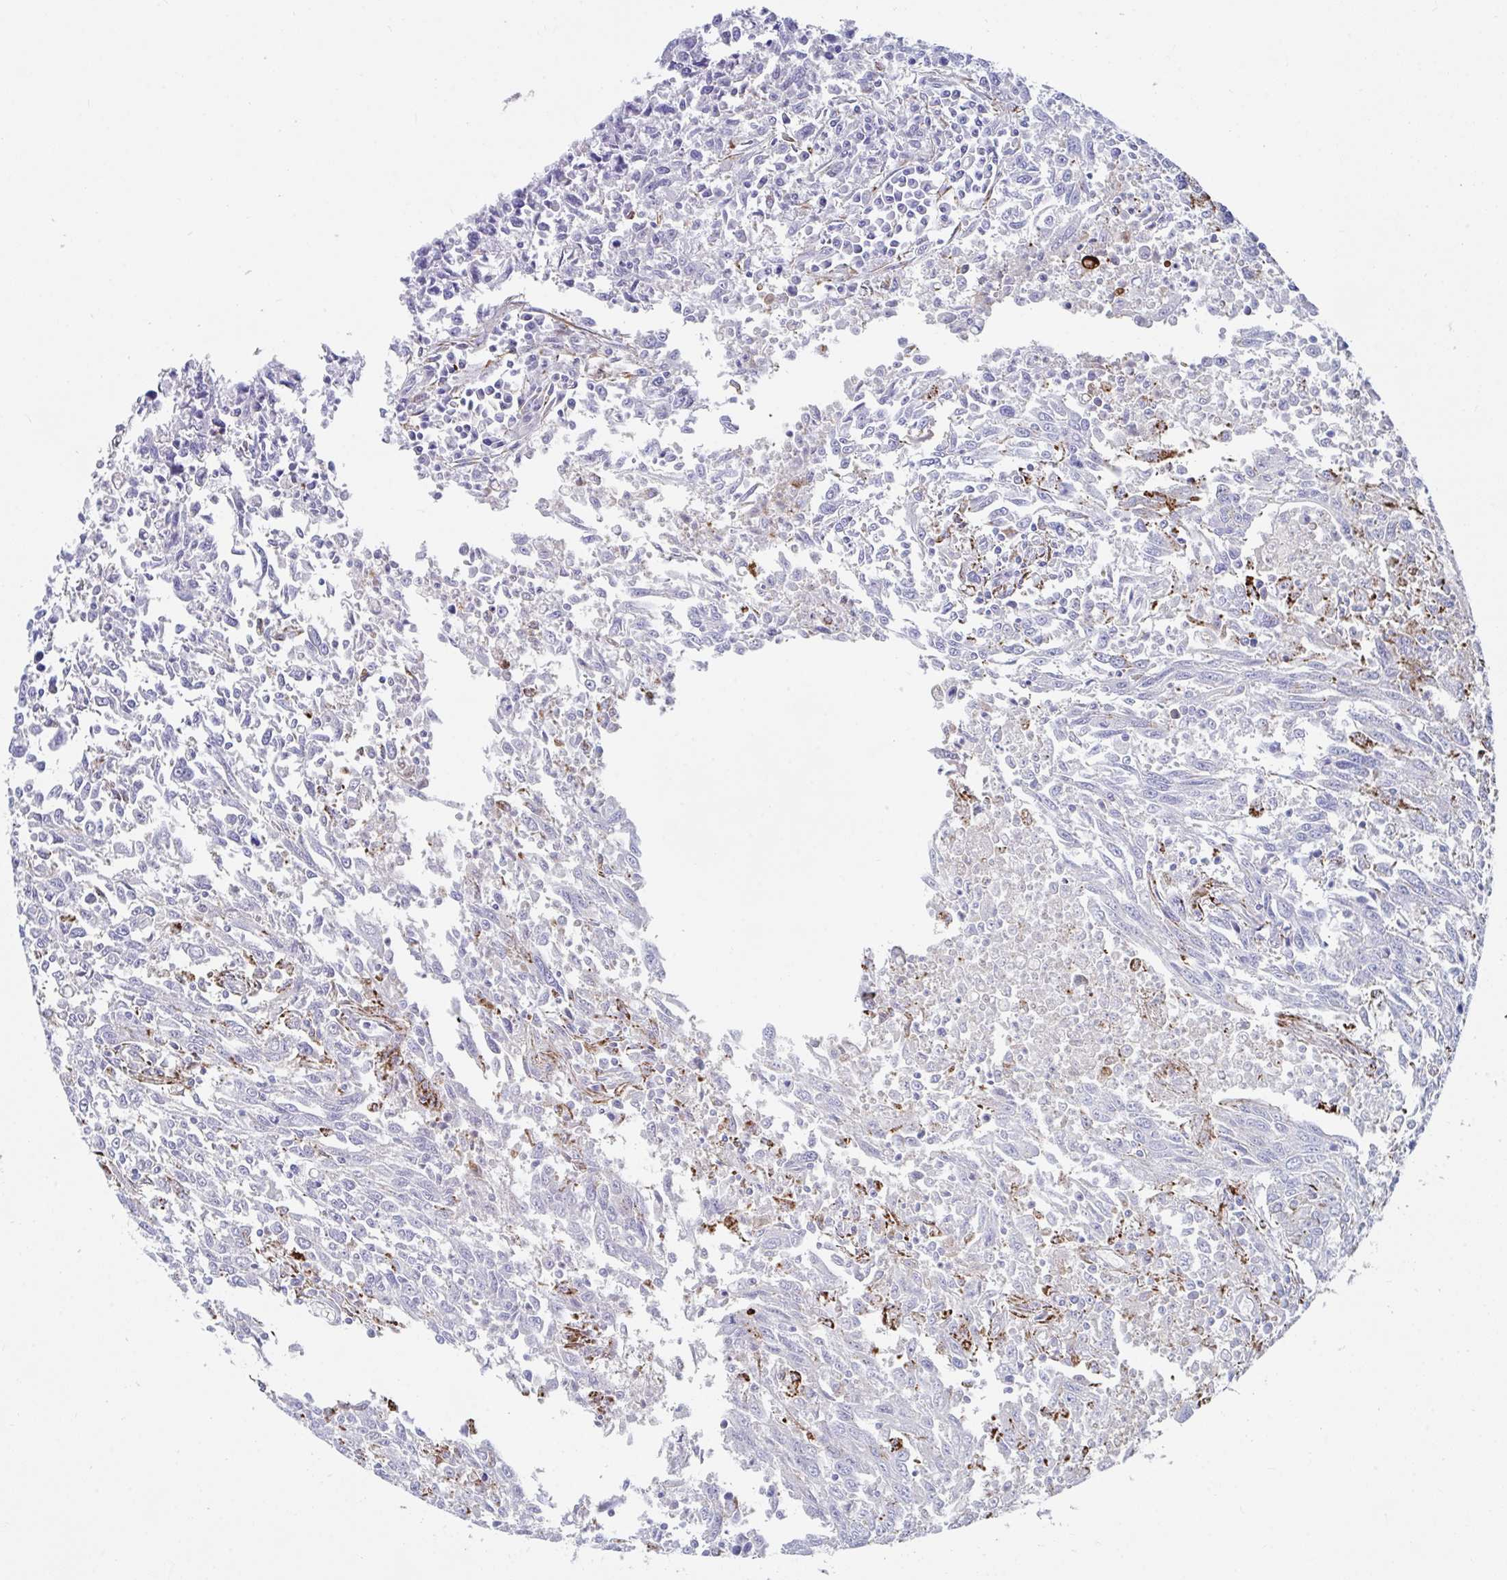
{"staining": {"intensity": "negative", "quantity": "none", "location": "none"}, "tissue": "breast cancer", "cell_type": "Tumor cells", "image_type": "cancer", "snomed": [{"axis": "morphology", "description": "Duct carcinoma"}, {"axis": "topography", "description": "Breast"}], "caption": "Breast cancer stained for a protein using immunohistochemistry reveals no staining tumor cells.", "gene": "FAM156B", "patient": {"sex": "female", "age": 50}}